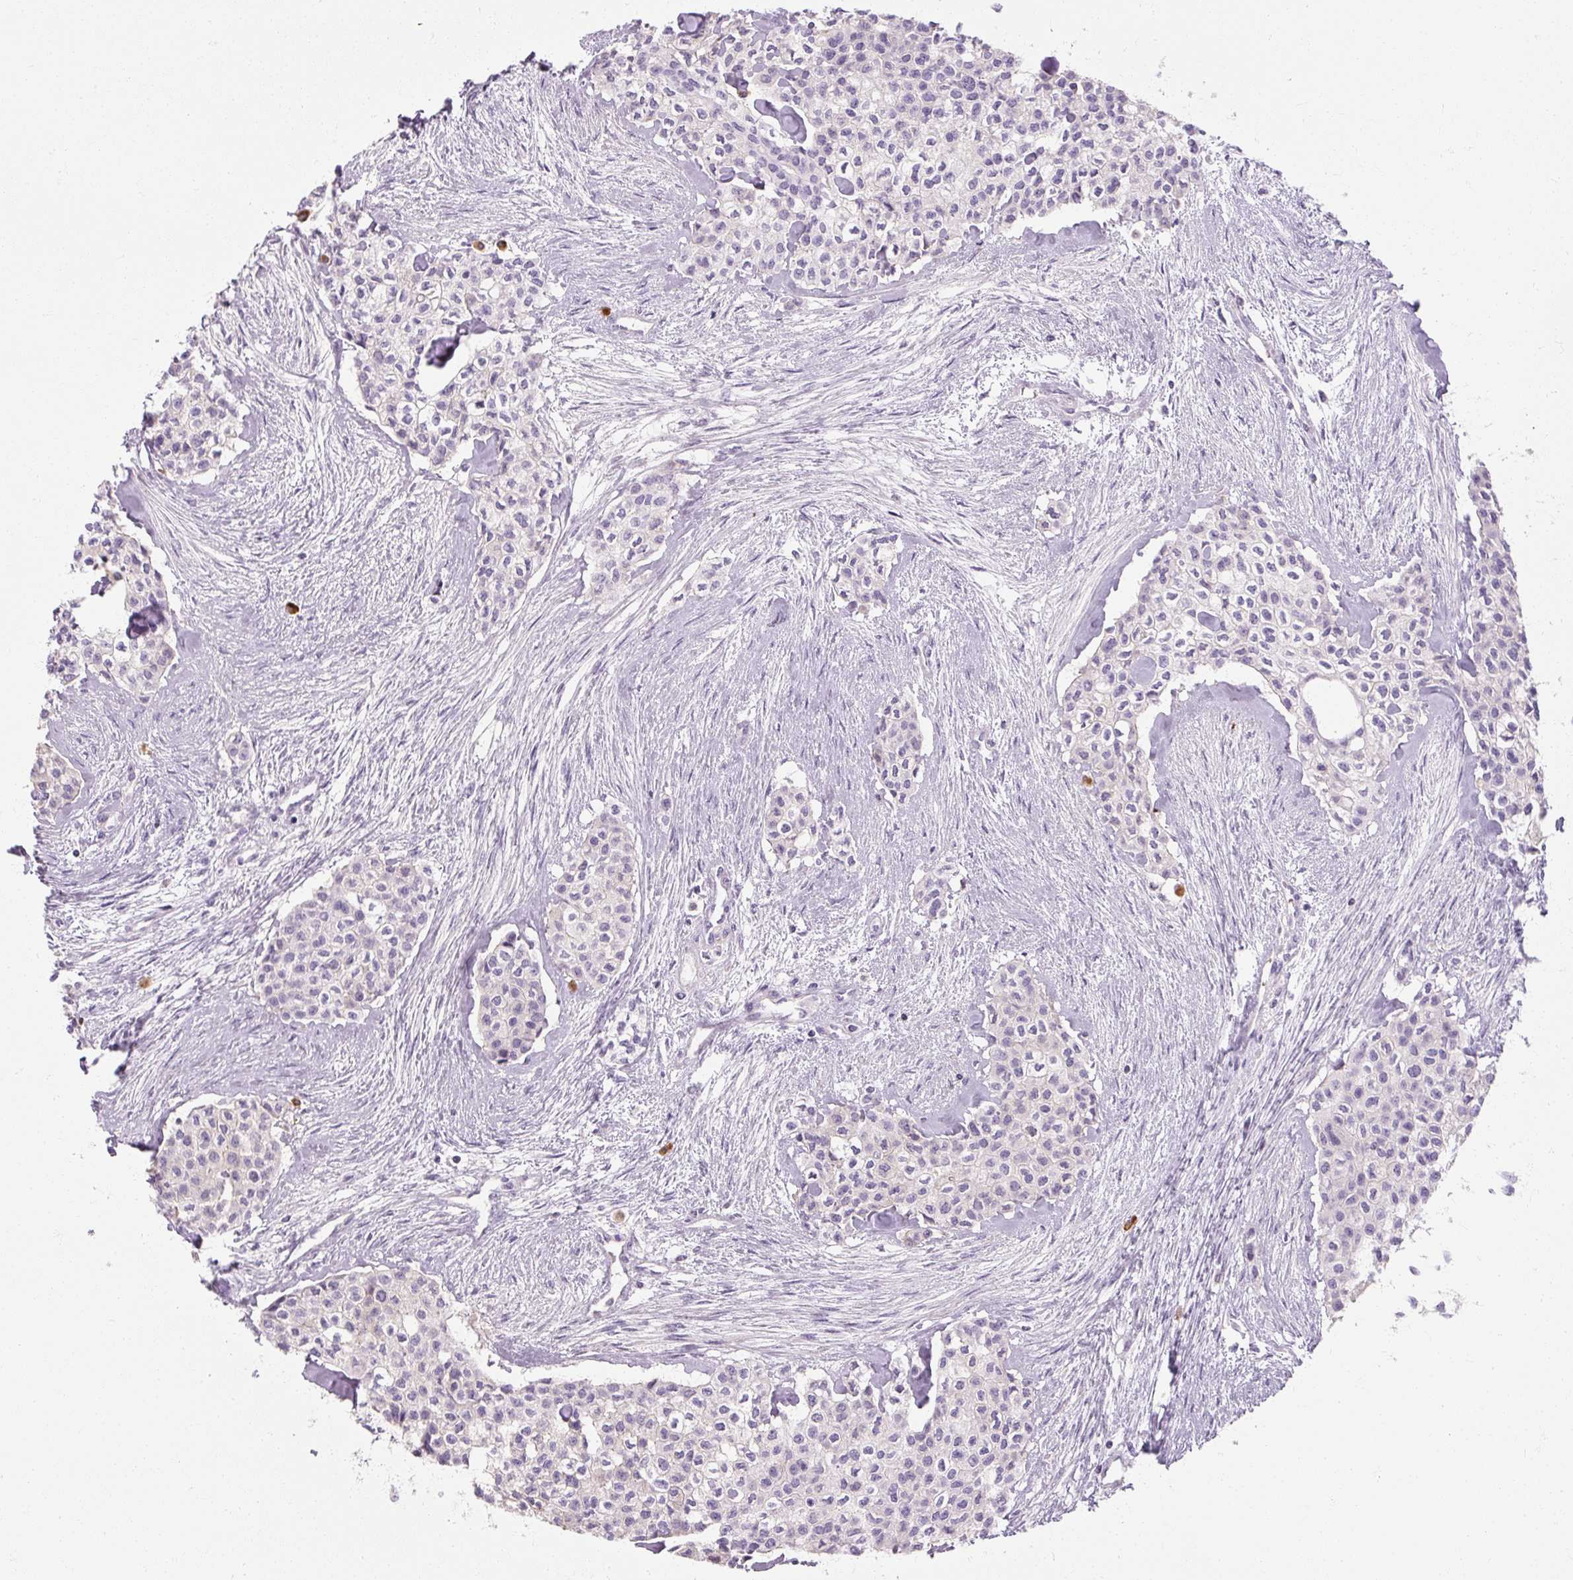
{"staining": {"intensity": "negative", "quantity": "none", "location": "none"}, "tissue": "head and neck cancer", "cell_type": "Tumor cells", "image_type": "cancer", "snomed": [{"axis": "morphology", "description": "Adenocarcinoma, NOS"}, {"axis": "topography", "description": "Head-Neck"}], "caption": "Immunohistochemical staining of human head and neck cancer displays no significant expression in tumor cells.", "gene": "NFE2L3", "patient": {"sex": "male", "age": 81}}